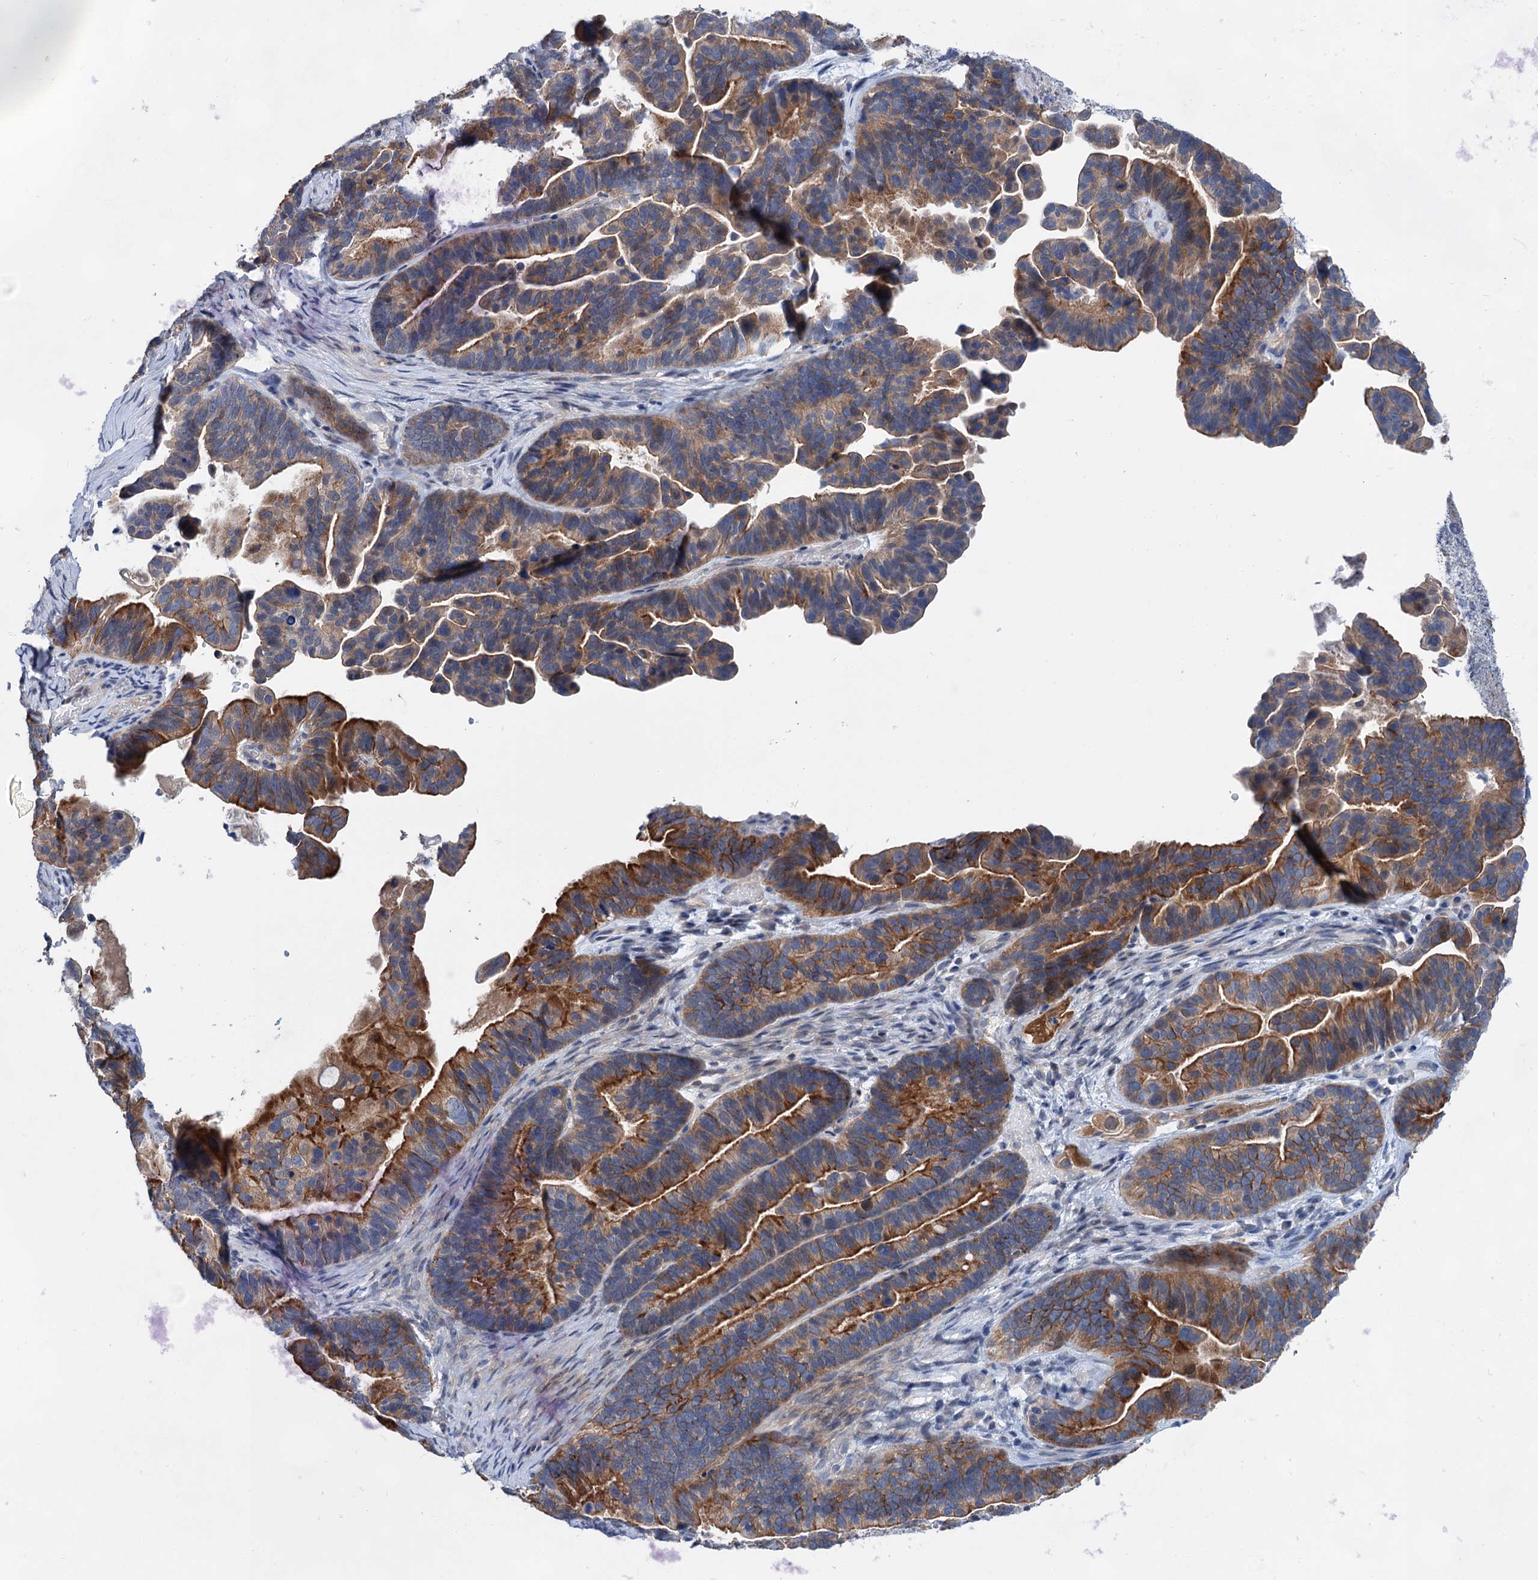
{"staining": {"intensity": "moderate", "quantity": ">75%", "location": "cytoplasmic/membranous"}, "tissue": "ovarian cancer", "cell_type": "Tumor cells", "image_type": "cancer", "snomed": [{"axis": "morphology", "description": "Cystadenocarcinoma, serous, NOS"}, {"axis": "topography", "description": "Ovary"}], "caption": "Ovarian cancer stained for a protein shows moderate cytoplasmic/membranous positivity in tumor cells. (DAB = brown stain, brightfield microscopy at high magnification).", "gene": "MORN3", "patient": {"sex": "female", "age": 56}}